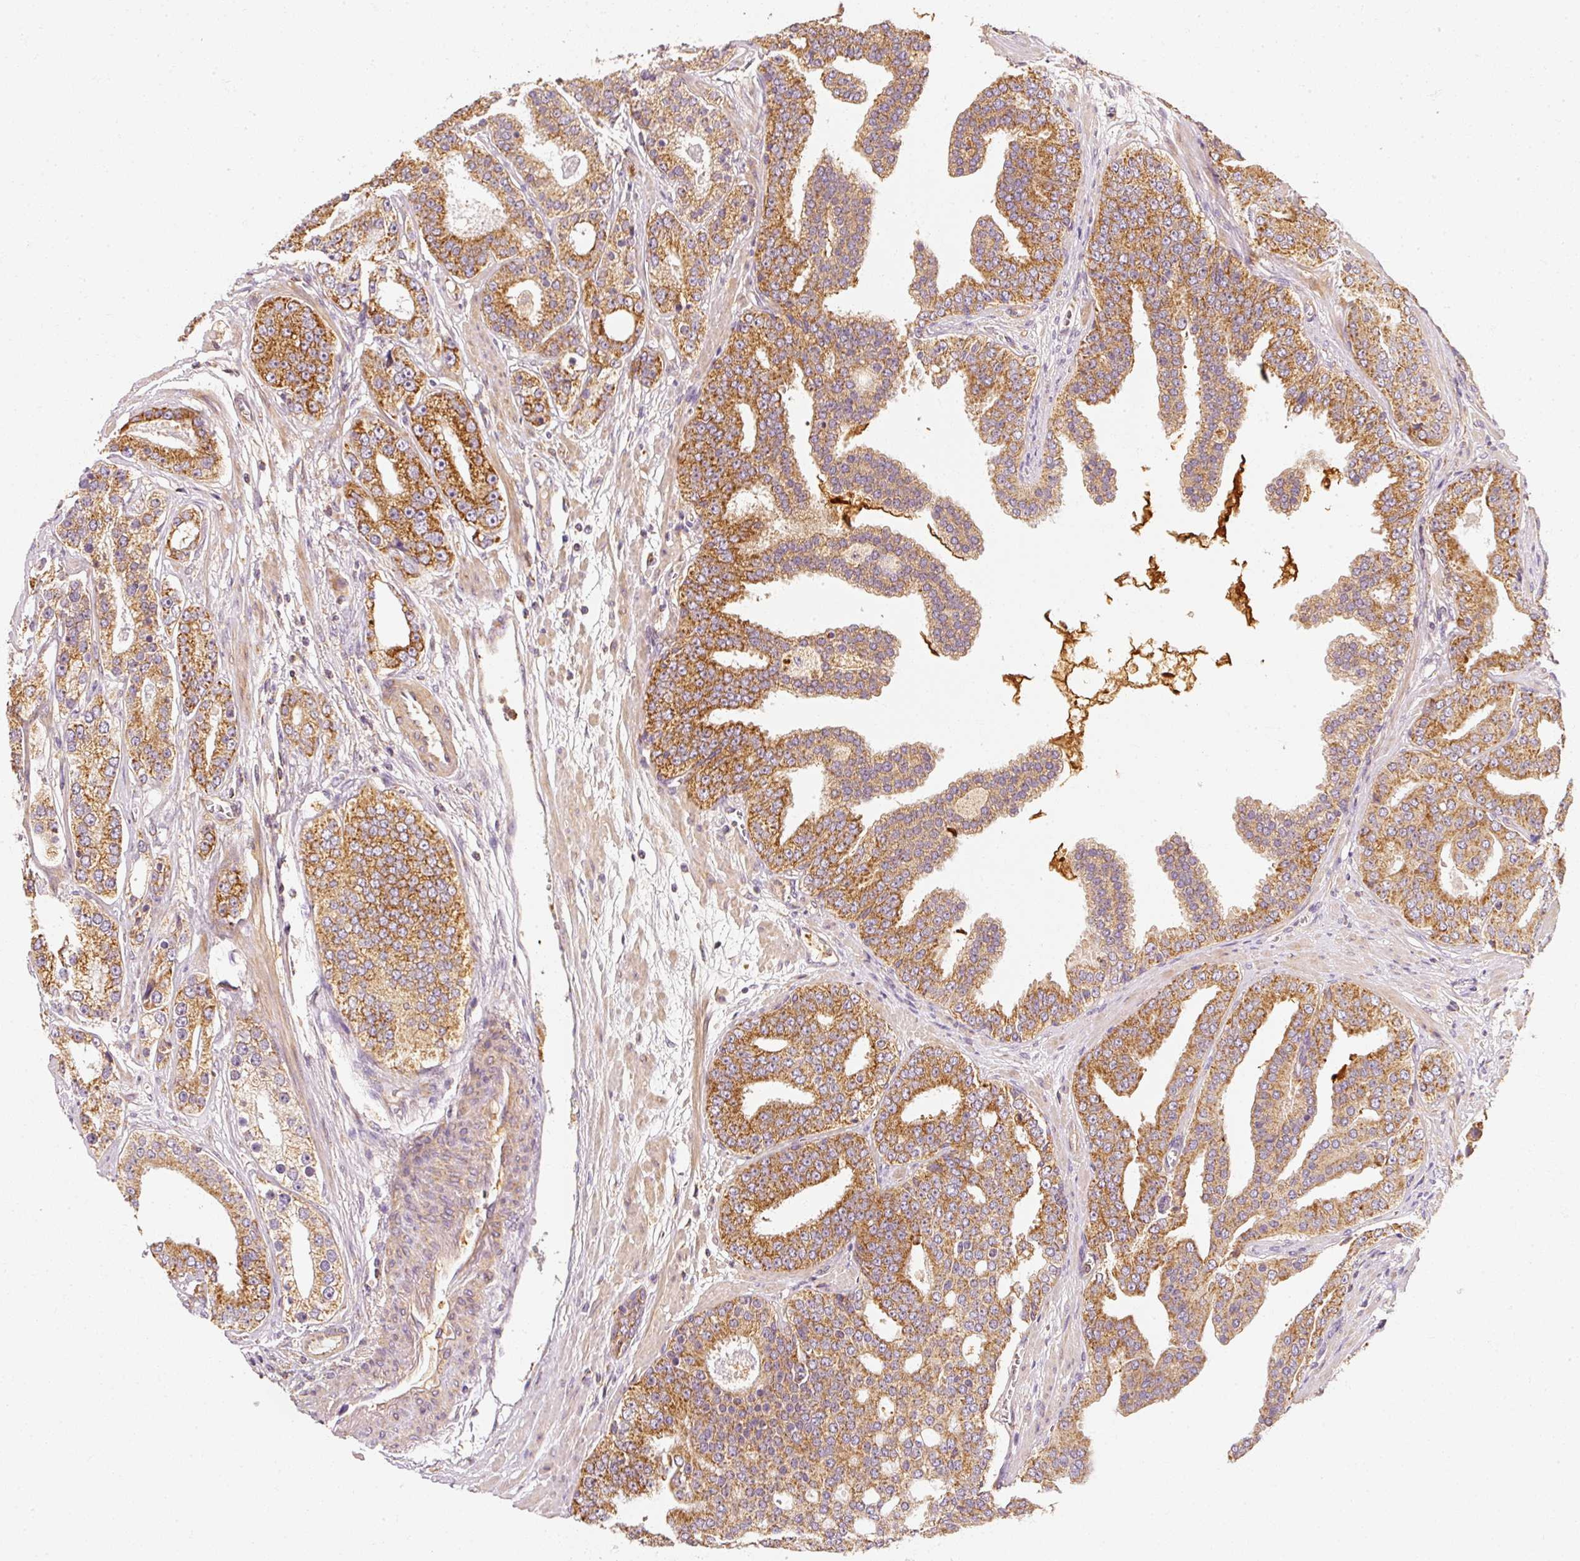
{"staining": {"intensity": "moderate", "quantity": ">75%", "location": "cytoplasmic/membranous"}, "tissue": "prostate cancer", "cell_type": "Tumor cells", "image_type": "cancer", "snomed": [{"axis": "morphology", "description": "Adenocarcinoma, High grade"}, {"axis": "topography", "description": "Prostate"}], "caption": "Immunohistochemical staining of prostate adenocarcinoma (high-grade) exhibits medium levels of moderate cytoplasmic/membranous protein expression in approximately >75% of tumor cells.", "gene": "TOMM40", "patient": {"sex": "male", "age": 71}}